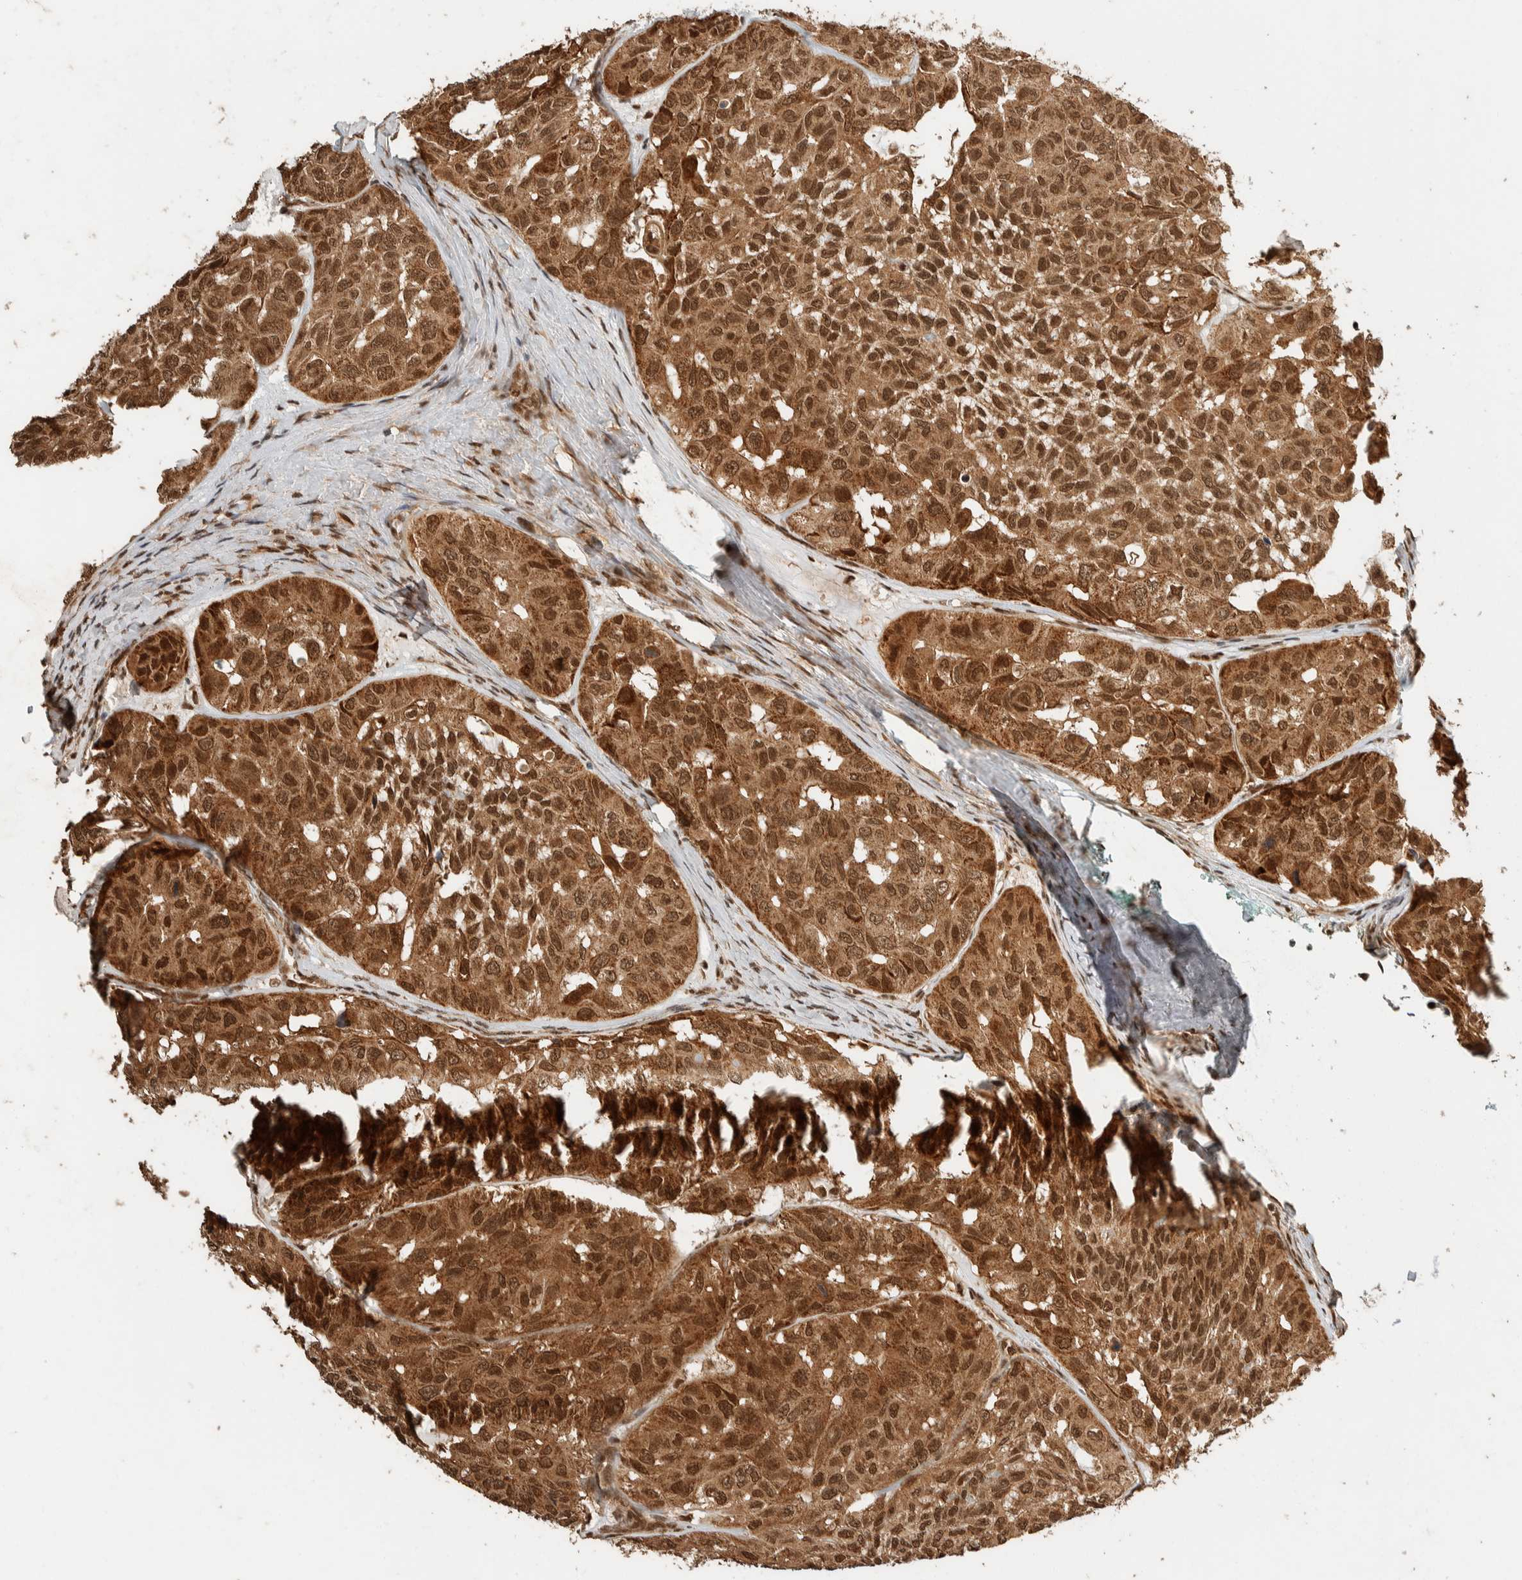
{"staining": {"intensity": "strong", "quantity": ">75%", "location": "cytoplasmic/membranous,nuclear"}, "tissue": "head and neck cancer", "cell_type": "Tumor cells", "image_type": "cancer", "snomed": [{"axis": "morphology", "description": "Adenocarcinoma, NOS"}, {"axis": "topography", "description": "Salivary gland, NOS"}, {"axis": "topography", "description": "Head-Neck"}], "caption": "This micrograph exhibits immunohistochemistry staining of head and neck cancer (adenocarcinoma), with high strong cytoplasmic/membranous and nuclear positivity in approximately >75% of tumor cells.", "gene": "ZBTB2", "patient": {"sex": "female", "age": 76}}